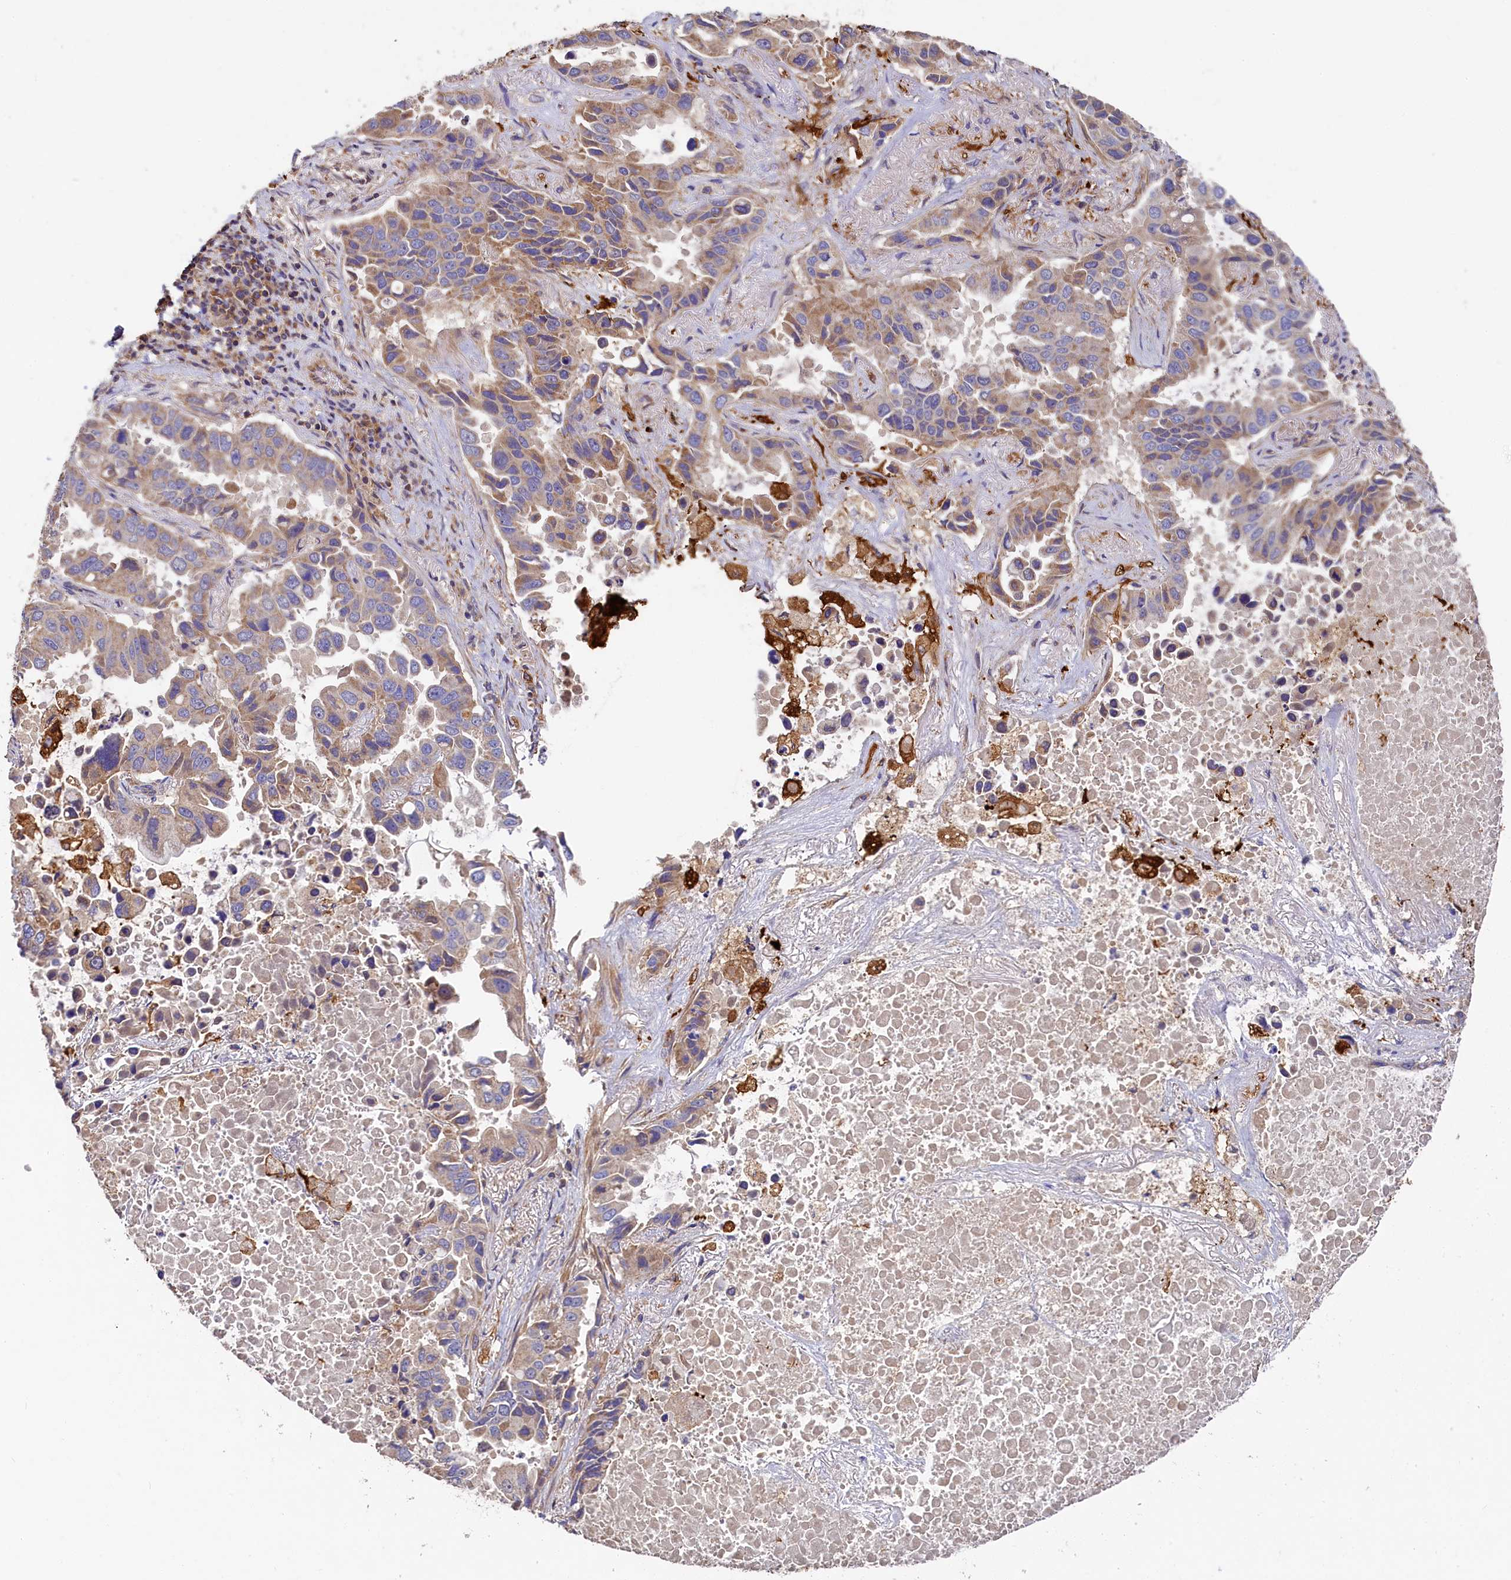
{"staining": {"intensity": "weak", "quantity": "25%-75%", "location": "cytoplasmic/membranous"}, "tissue": "lung cancer", "cell_type": "Tumor cells", "image_type": "cancer", "snomed": [{"axis": "morphology", "description": "Adenocarcinoma, NOS"}, {"axis": "topography", "description": "Lung"}], "caption": "Immunohistochemistry histopathology image of human adenocarcinoma (lung) stained for a protein (brown), which exhibits low levels of weak cytoplasmic/membranous expression in approximately 25%-75% of tumor cells.", "gene": "SEC31B", "patient": {"sex": "male", "age": 64}}